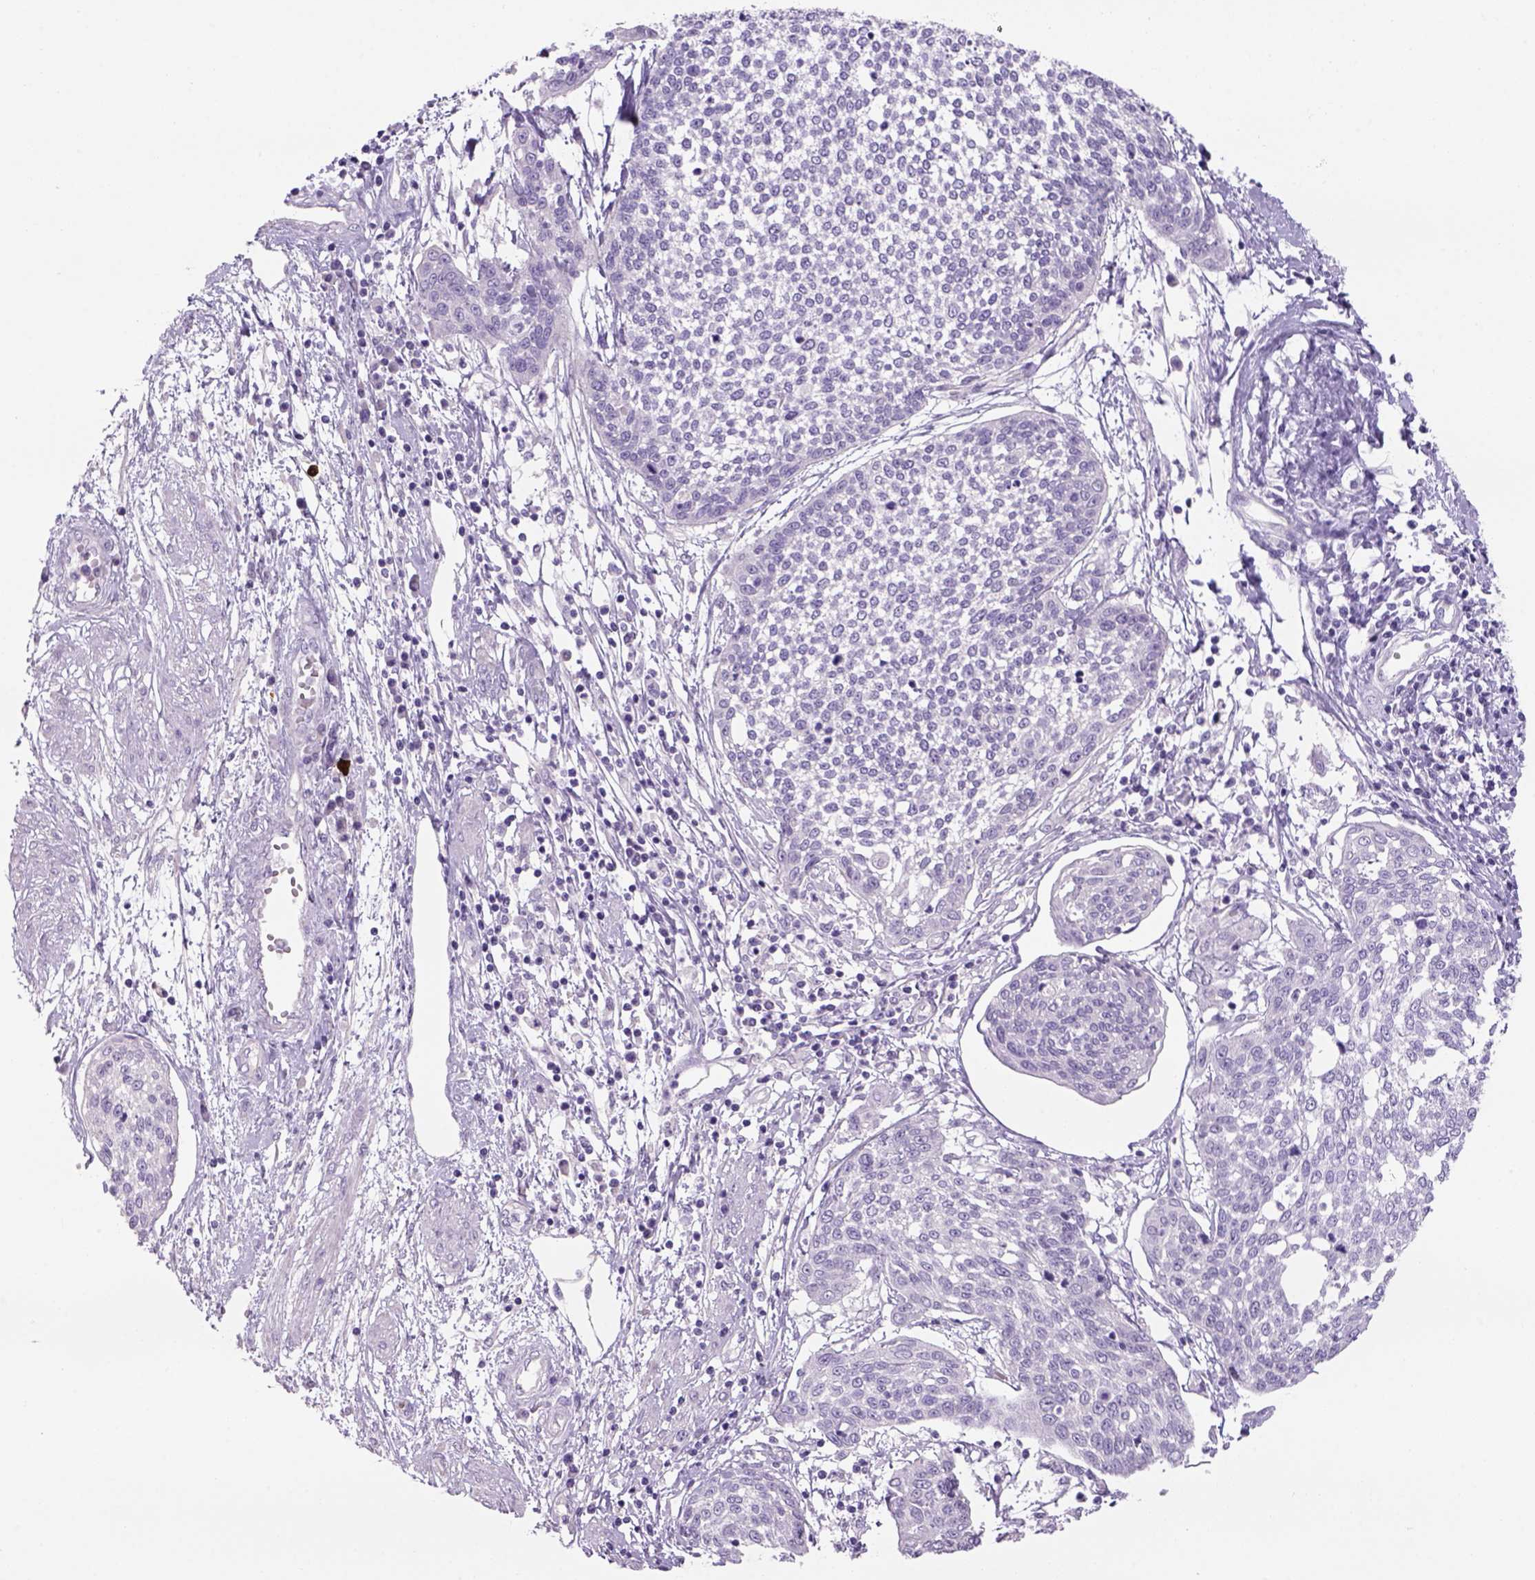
{"staining": {"intensity": "negative", "quantity": "none", "location": "none"}, "tissue": "cervical cancer", "cell_type": "Tumor cells", "image_type": "cancer", "snomed": [{"axis": "morphology", "description": "Squamous cell carcinoma, NOS"}, {"axis": "topography", "description": "Cervix"}], "caption": "Photomicrograph shows no significant protein expression in tumor cells of cervical squamous cell carcinoma.", "gene": "TENM4", "patient": {"sex": "female", "age": 34}}